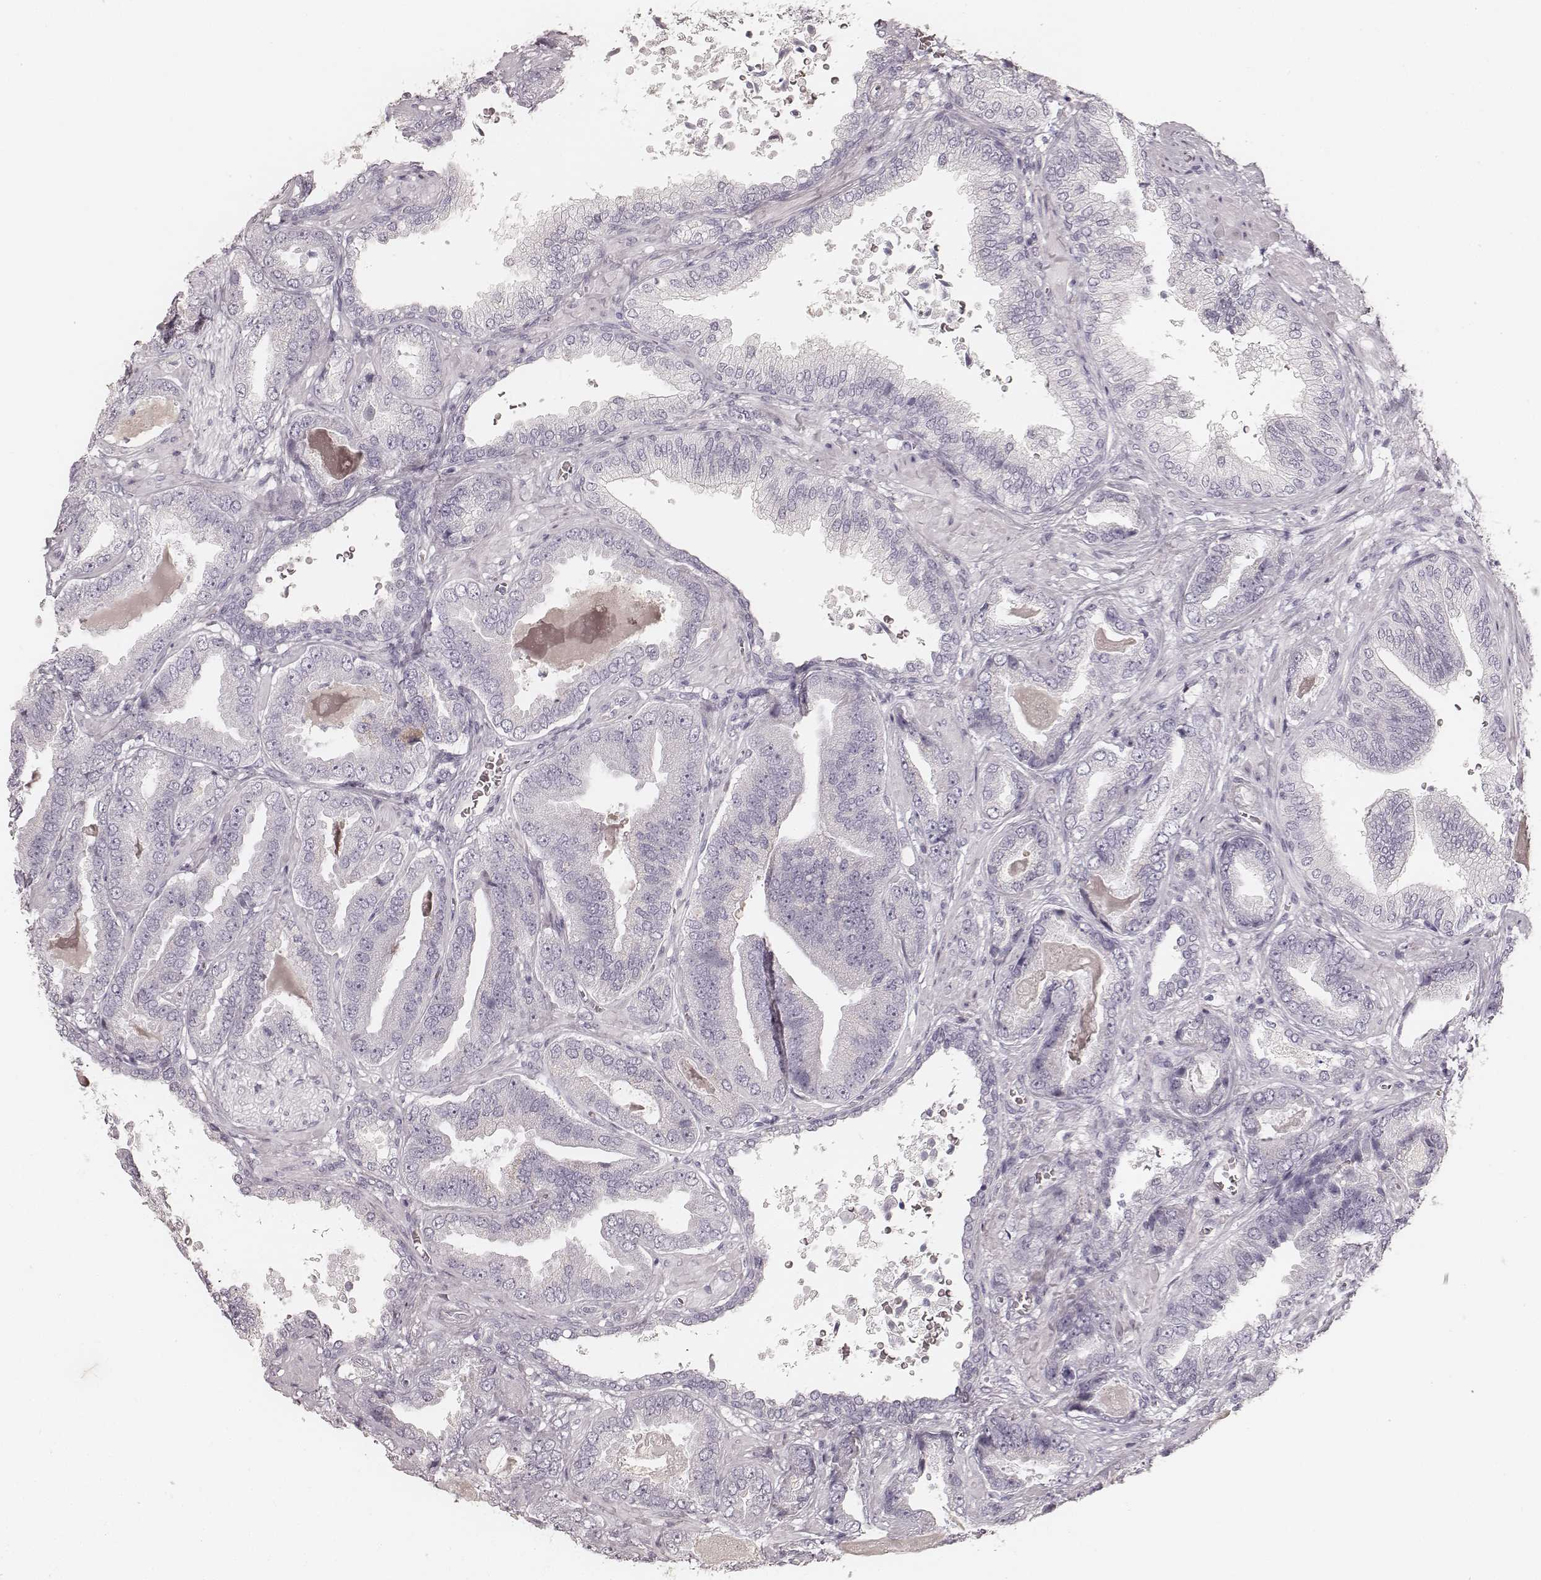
{"staining": {"intensity": "negative", "quantity": "none", "location": "none"}, "tissue": "prostate cancer", "cell_type": "Tumor cells", "image_type": "cancer", "snomed": [{"axis": "morphology", "description": "Adenocarcinoma, NOS"}, {"axis": "topography", "description": "Prostate"}], "caption": "Immunohistochemical staining of prostate adenocarcinoma reveals no significant staining in tumor cells. The staining was performed using DAB to visualize the protein expression in brown, while the nuclei were stained in blue with hematoxylin (Magnification: 20x).", "gene": "KRT26", "patient": {"sex": "male", "age": 64}}